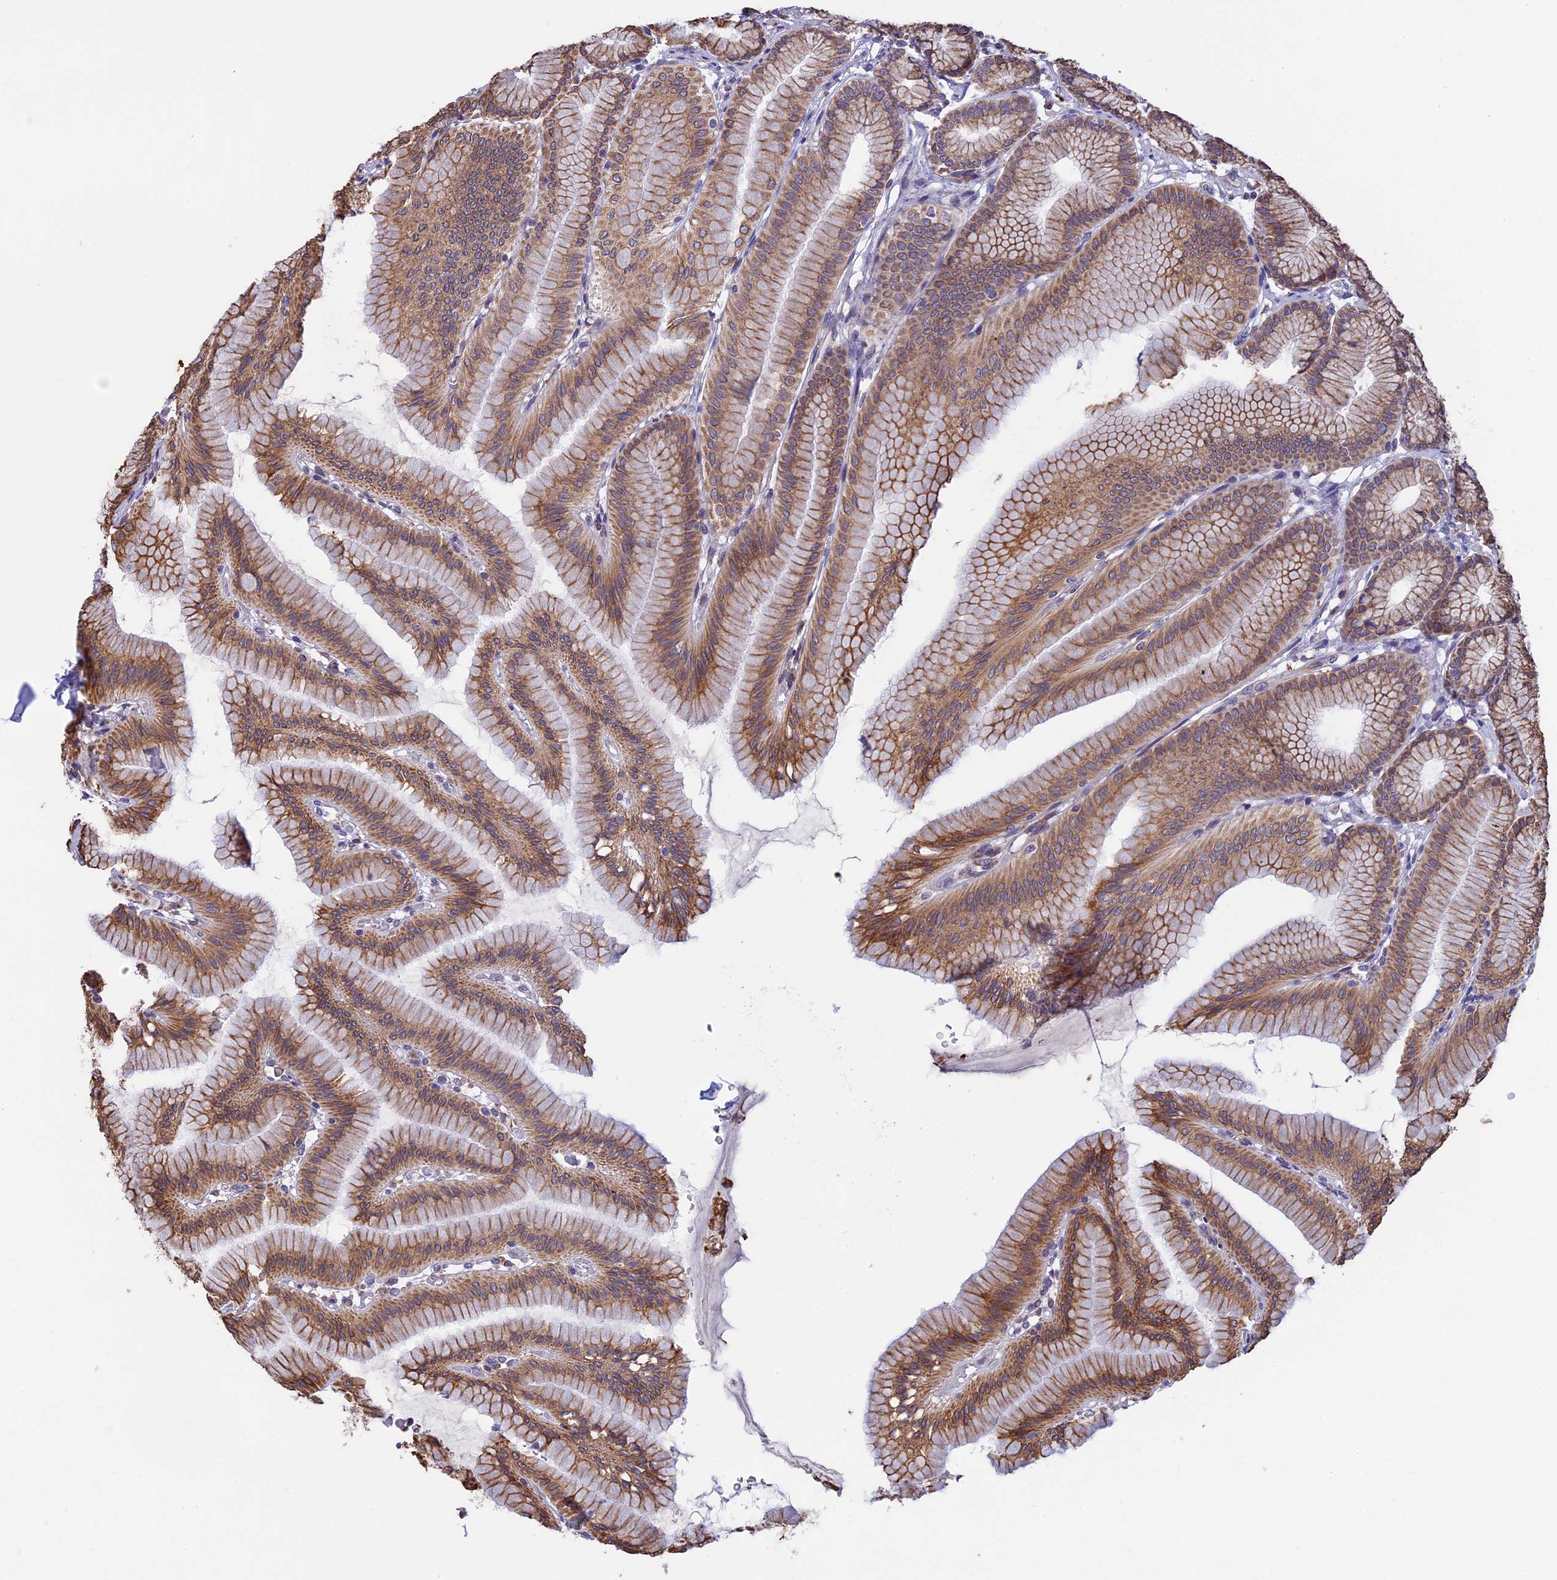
{"staining": {"intensity": "moderate", "quantity": ">75%", "location": "cytoplasmic/membranous"}, "tissue": "stomach", "cell_type": "Glandular cells", "image_type": "normal", "snomed": [{"axis": "morphology", "description": "Normal tissue, NOS"}, {"axis": "morphology", "description": "Adenocarcinoma, NOS"}, {"axis": "morphology", "description": "Adenocarcinoma, High grade"}, {"axis": "topography", "description": "Stomach, upper"}, {"axis": "topography", "description": "Stomach"}], "caption": "Moderate cytoplasmic/membranous protein staining is identified in about >75% of glandular cells in stomach. Nuclei are stained in blue.", "gene": "DMRTA2", "patient": {"sex": "female", "age": 65}}